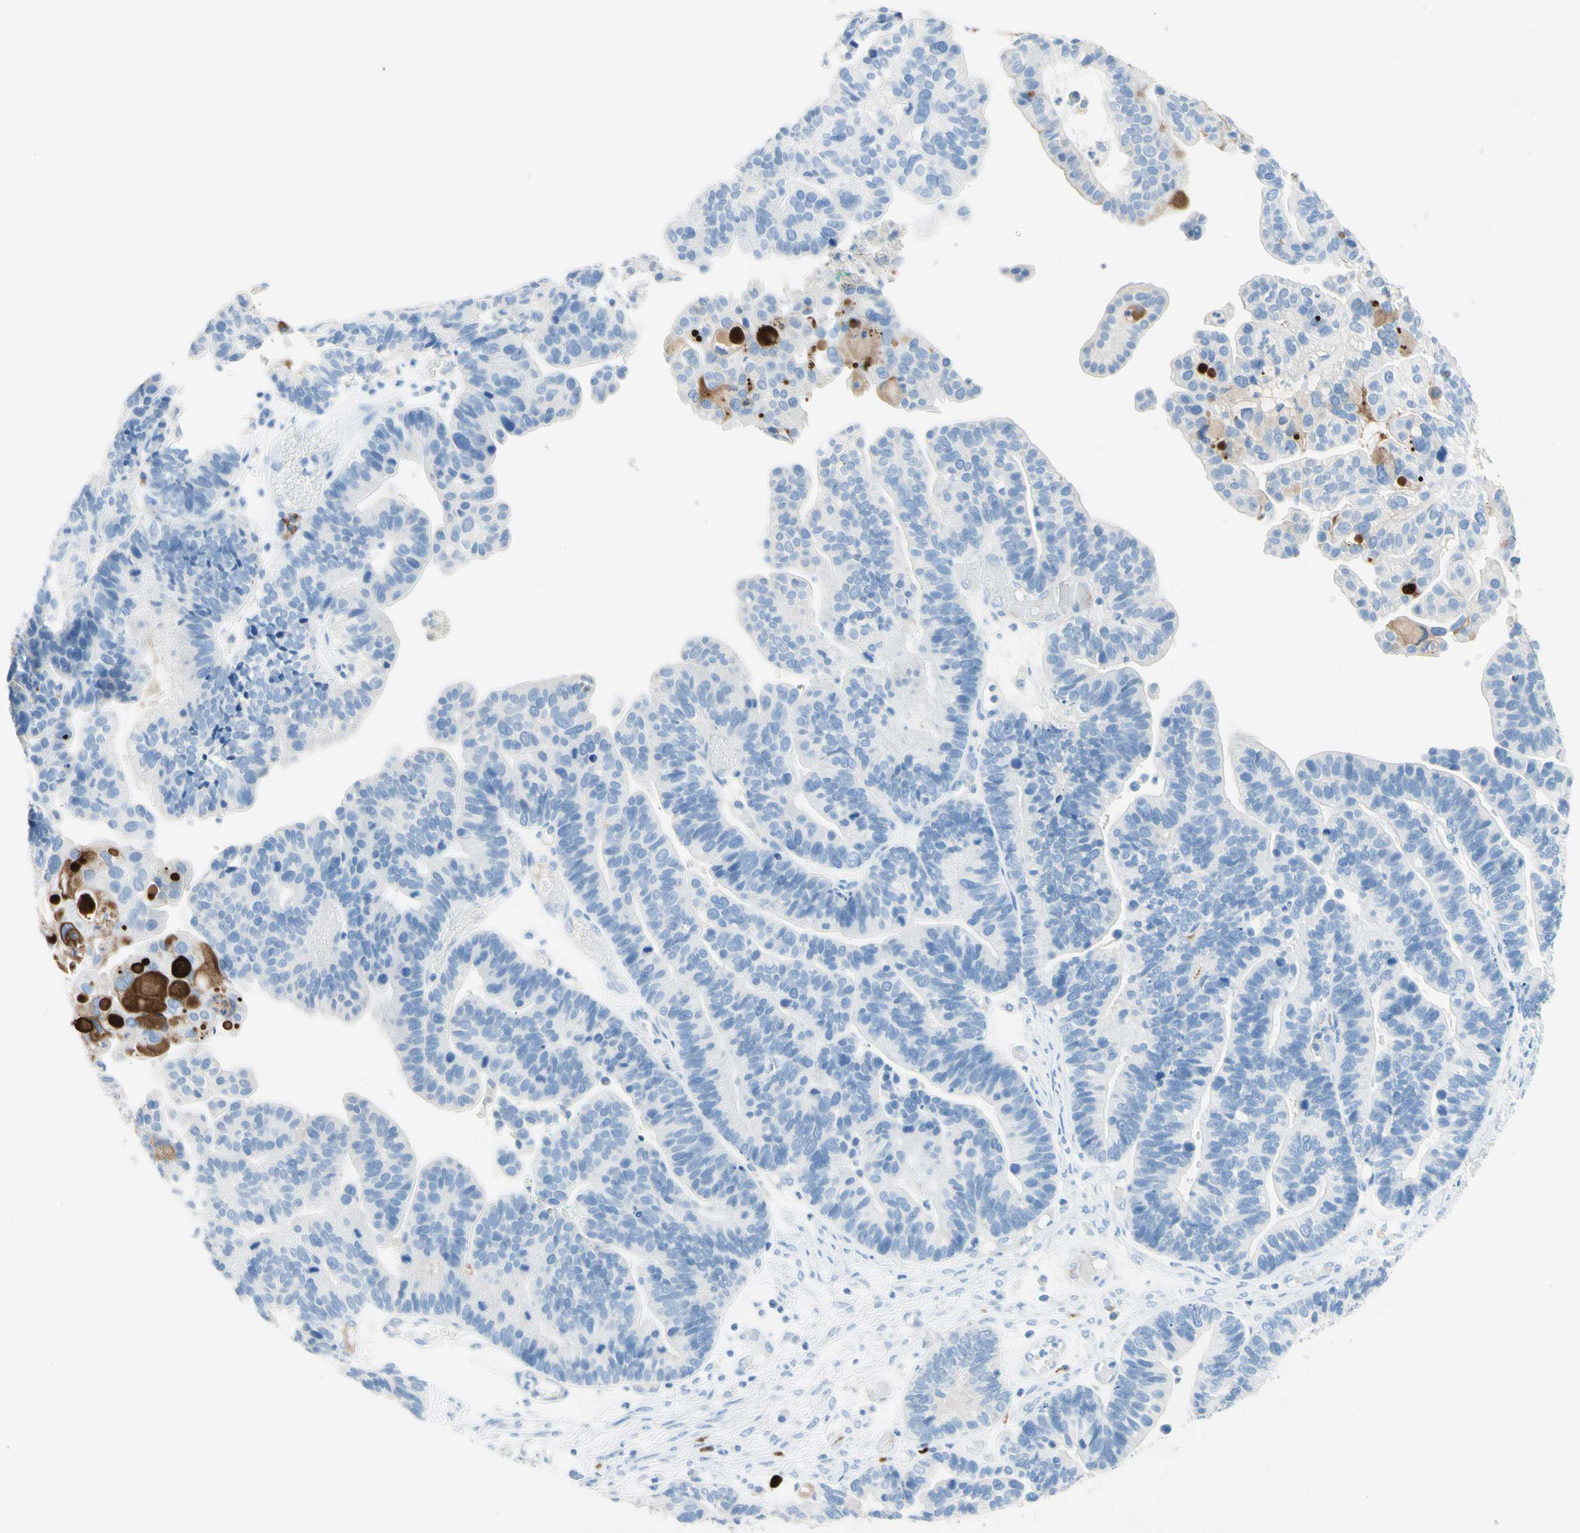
{"staining": {"intensity": "negative", "quantity": "none", "location": "none"}, "tissue": "ovarian cancer", "cell_type": "Tumor cells", "image_type": "cancer", "snomed": [{"axis": "morphology", "description": "Cystadenocarcinoma, serous, NOS"}, {"axis": "topography", "description": "Ovary"}], "caption": "Immunohistochemical staining of human ovarian cancer (serous cystadenocarcinoma) shows no significant positivity in tumor cells.", "gene": "IL6ST", "patient": {"sex": "female", "age": 56}}